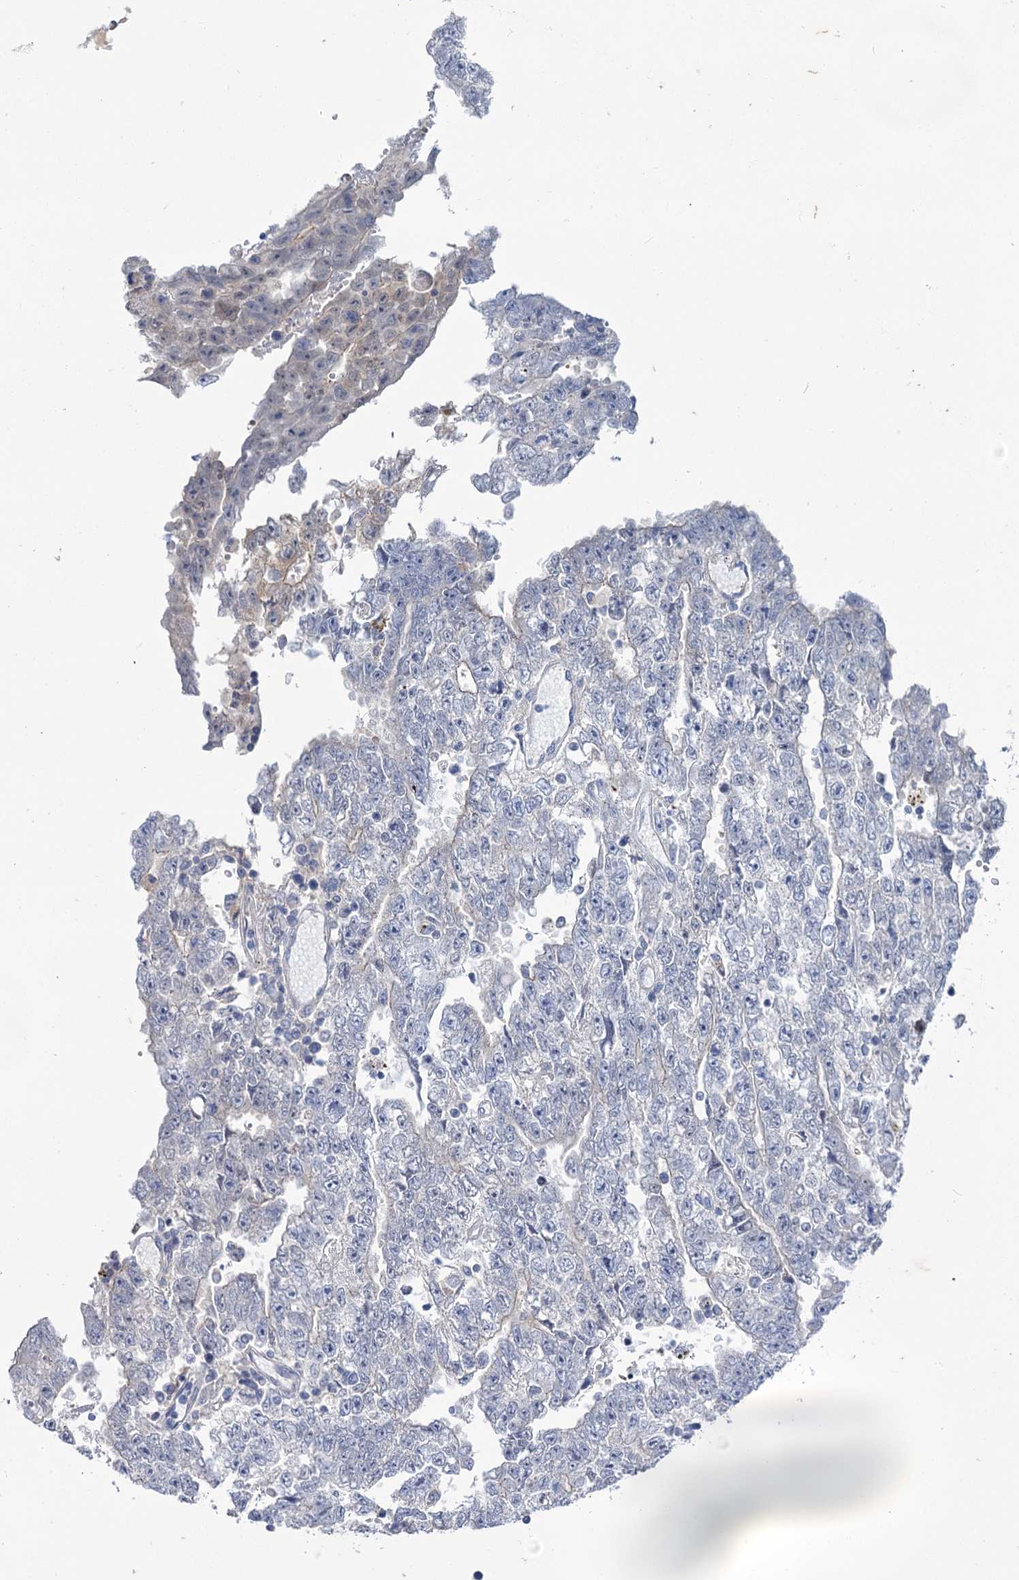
{"staining": {"intensity": "negative", "quantity": "none", "location": "none"}, "tissue": "testis cancer", "cell_type": "Tumor cells", "image_type": "cancer", "snomed": [{"axis": "morphology", "description": "Carcinoma, Embryonal, NOS"}, {"axis": "topography", "description": "Testis"}], "caption": "There is no significant positivity in tumor cells of testis cancer (embryonal carcinoma). (DAB (3,3'-diaminobenzidine) IHC, high magnification).", "gene": "MID1IP1", "patient": {"sex": "male", "age": 25}}